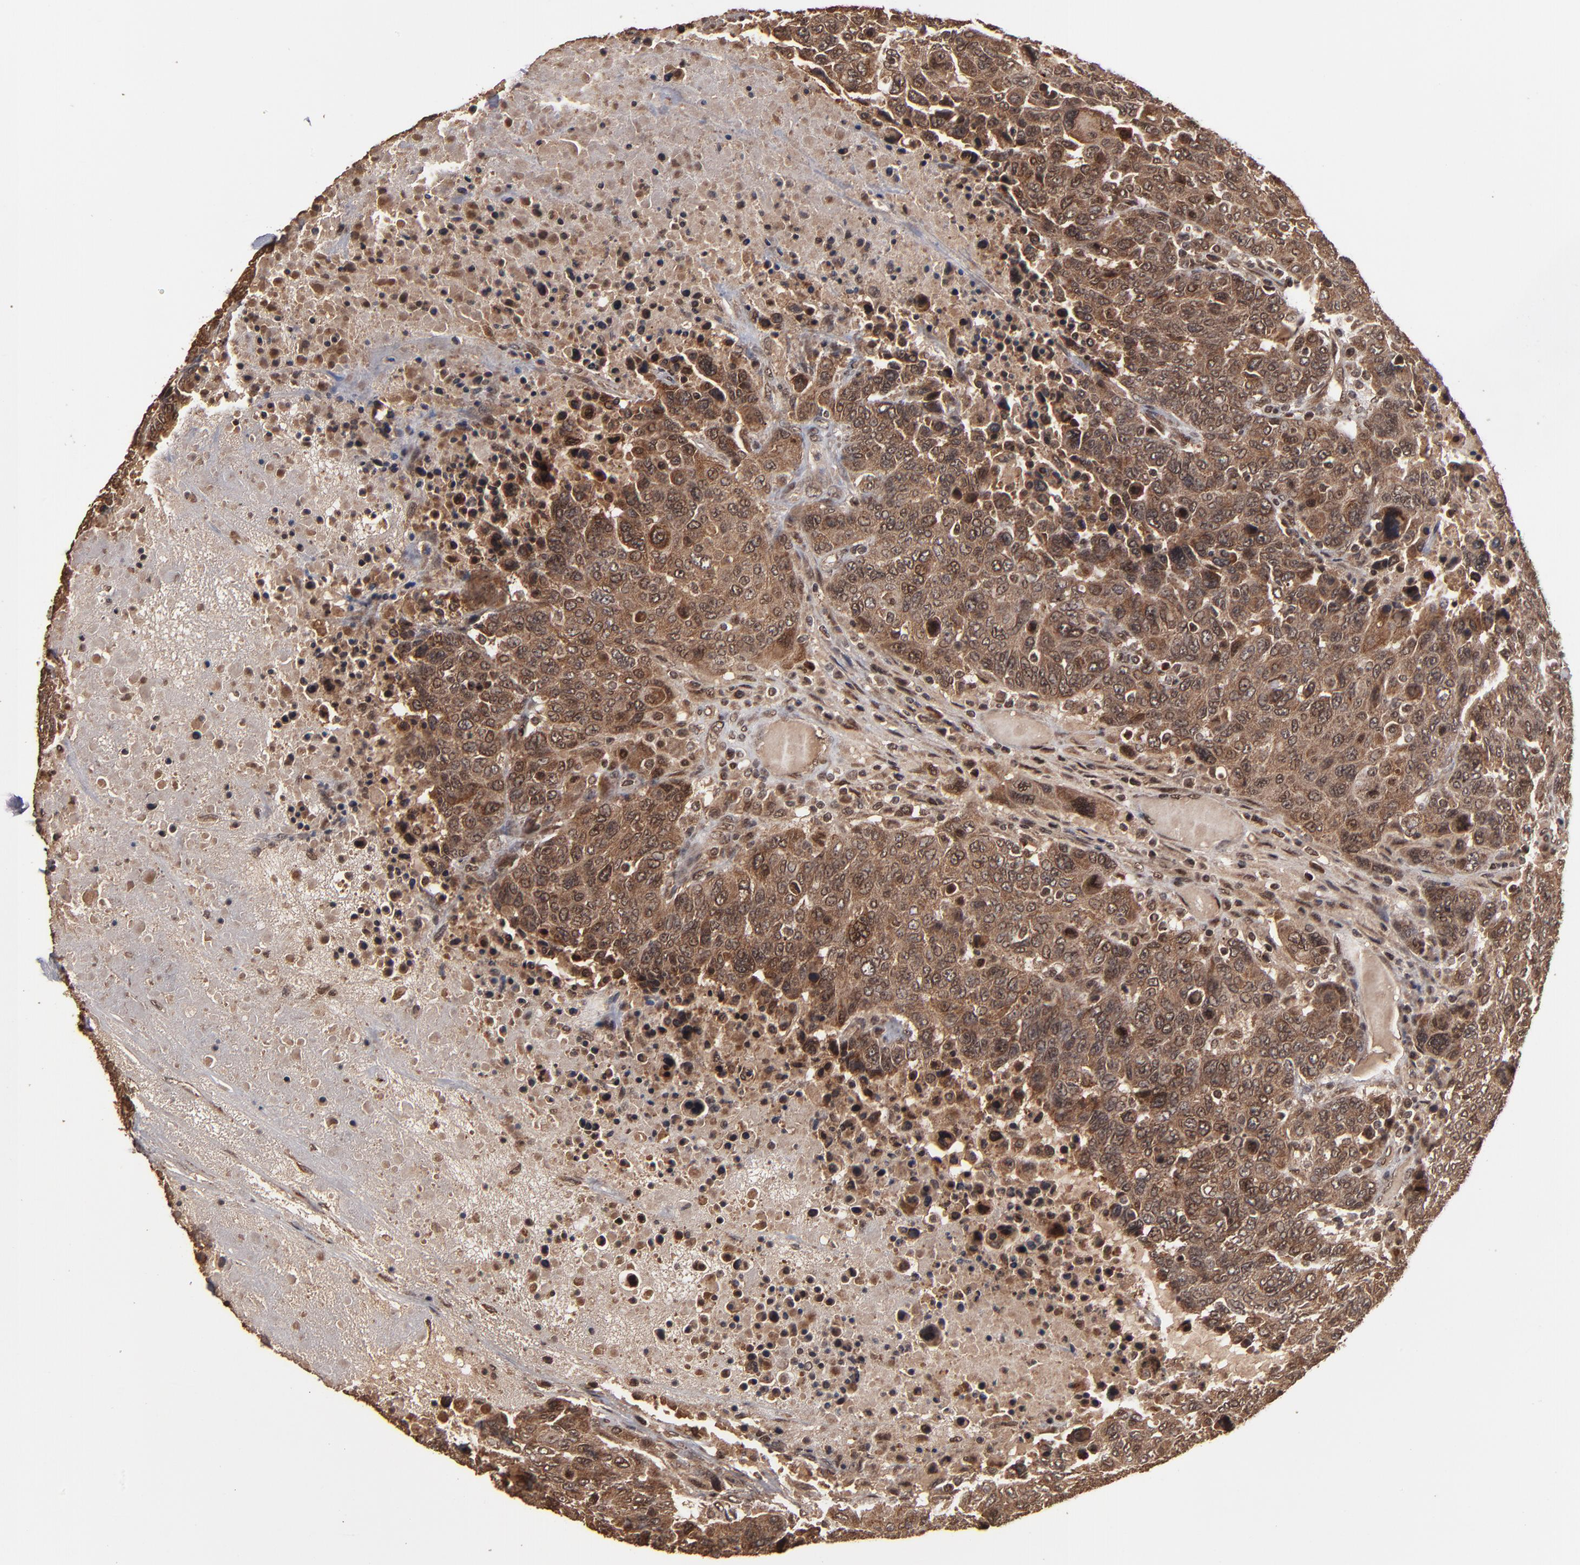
{"staining": {"intensity": "moderate", "quantity": ">75%", "location": "cytoplasmic/membranous,nuclear"}, "tissue": "breast cancer", "cell_type": "Tumor cells", "image_type": "cancer", "snomed": [{"axis": "morphology", "description": "Duct carcinoma"}, {"axis": "topography", "description": "Breast"}], "caption": "Protein staining by IHC displays moderate cytoplasmic/membranous and nuclear staining in about >75% of tumor cells in breast infiltrating ductal carcinoma.", "gene": "NXF2B", "patient": {"sex": "female", "age": 37}}